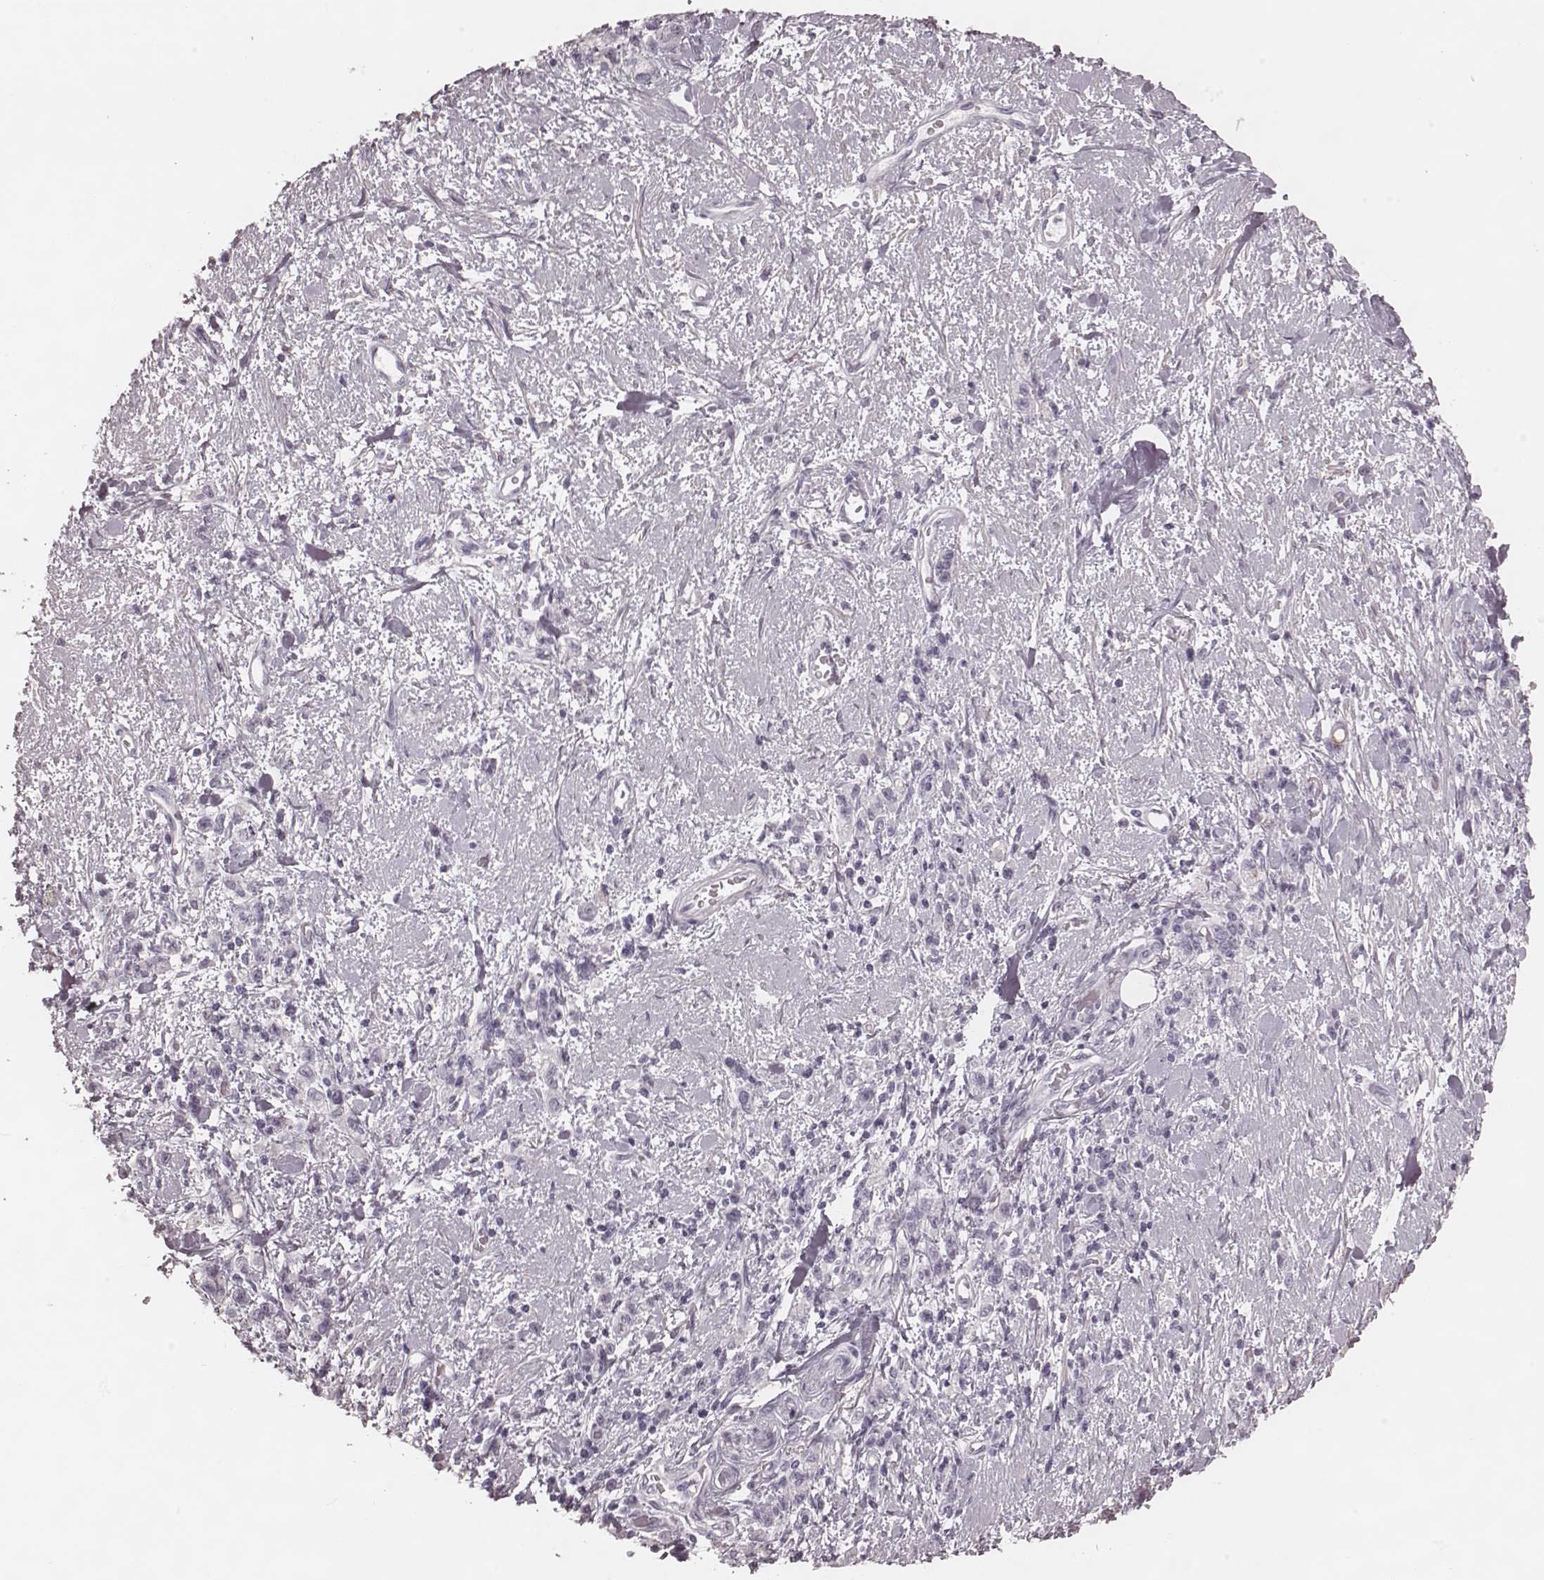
{"staining": {"intensity": "negative", "quantity": "none", "location": "none"}, "tissue": "stomach cancer", "cell_type": "Tumor cells", "image_type": "cancer", "snomed": [{"axis": "morphology", "description": "Adenocarcinoma, NOS"}, {"axis": "topography", "description": "Stomach"}], "caption": "Human stomach cancer (adenocarcinoma) stained for a protein using immunohistochemistry (IHC) reveals no staining in tumor cells.", "gene": "KRT74", "patient": {"sex": "male", "age": 77}}